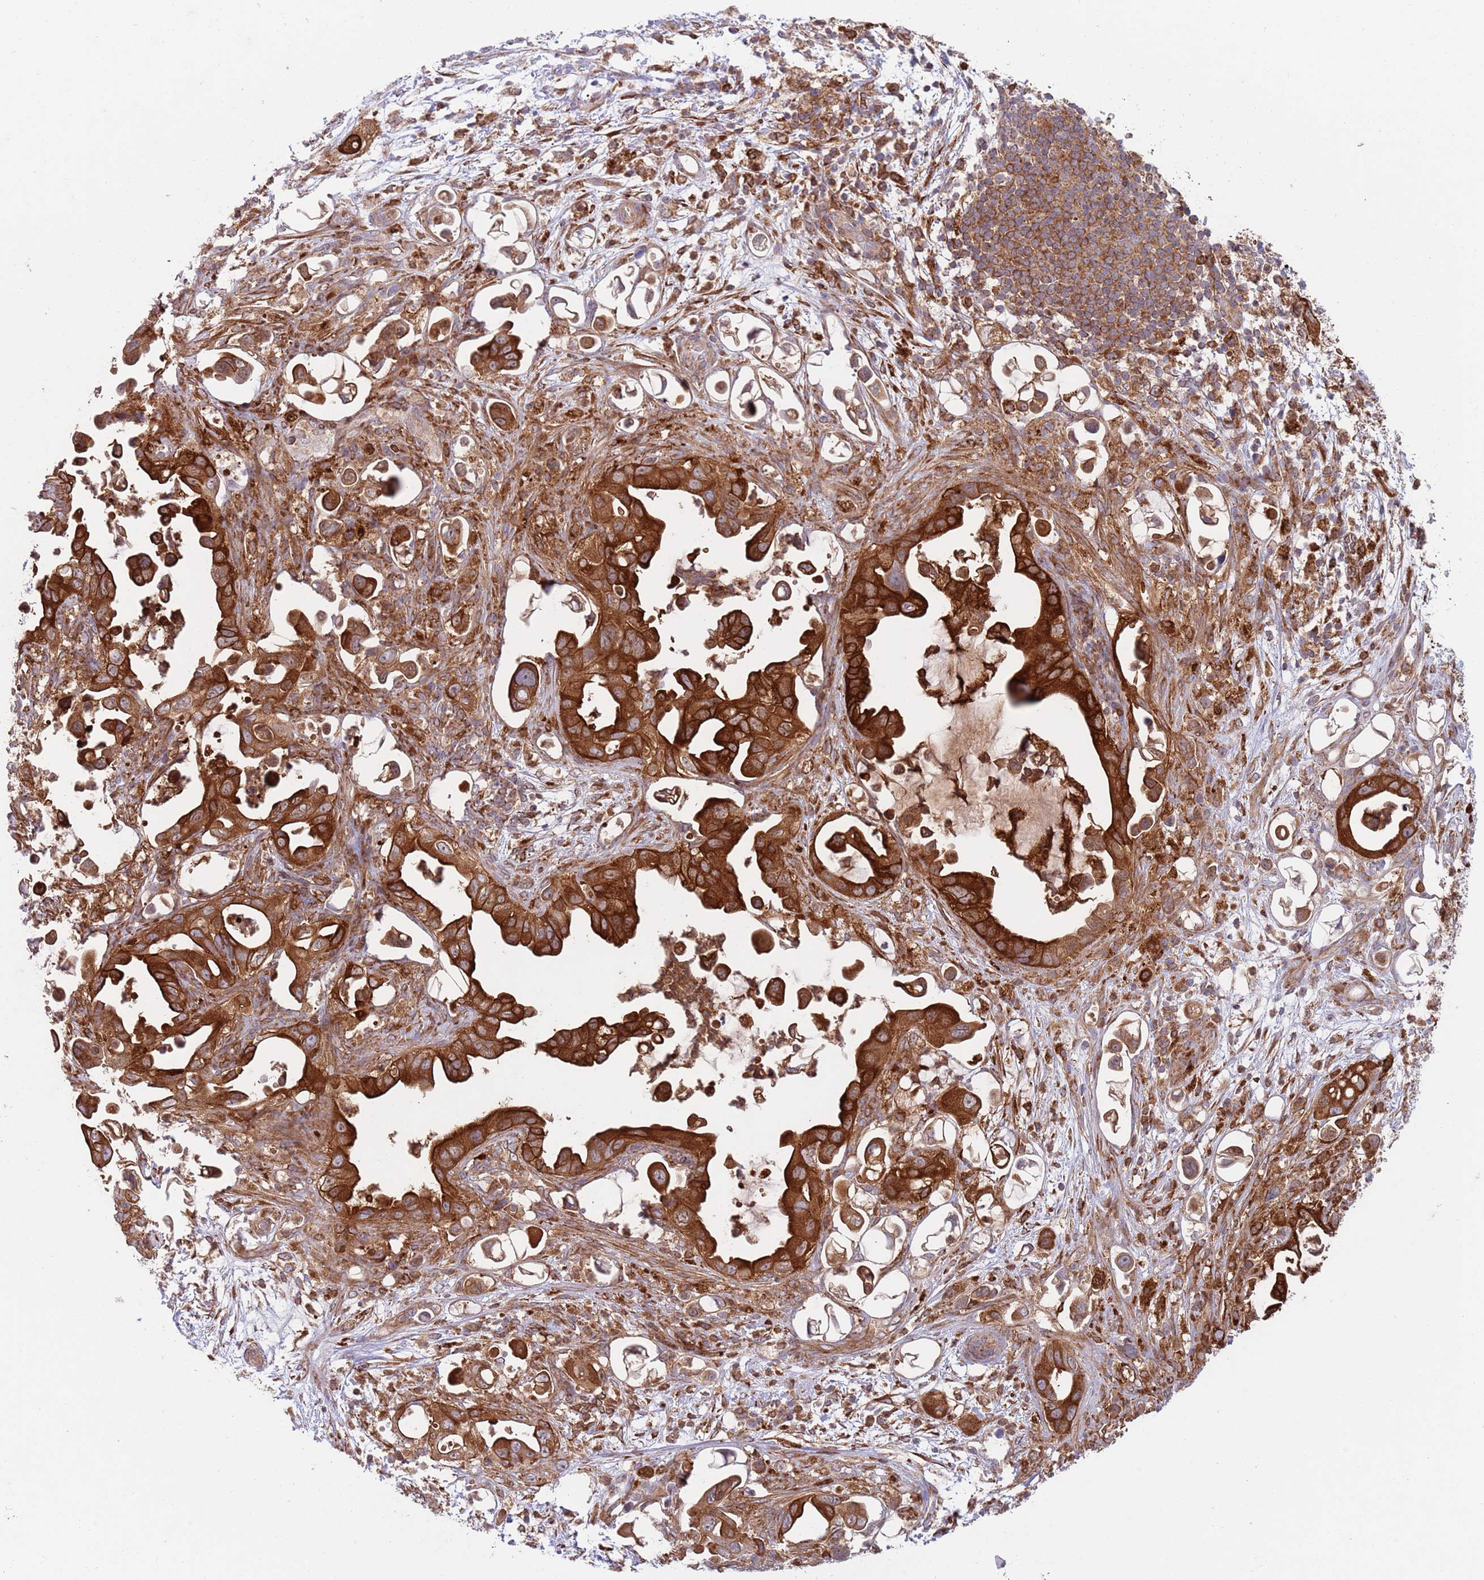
{"staining": {"intensity": "strong", "quantity": ">75%", "location": "cytoplasmic/membranous"}, "tissue": "pancreatic cancer", "cell_type": "Tumor cells", "image_type": "cancer", "snomed": [{"axis": "morphology", "description": "Adenocarcinoma, NOS"}, {"axis": "topography", "description": "Pancreas"}], "caption": "Adenocarcinoma (pancreatic) stained for a protein (brown) exhibits strong cytoplasmic/membranous positive positivity in about >75% of tumor cells.", "gene": "ZMYM5", "patient": {"sex": "male", "age": 61}}